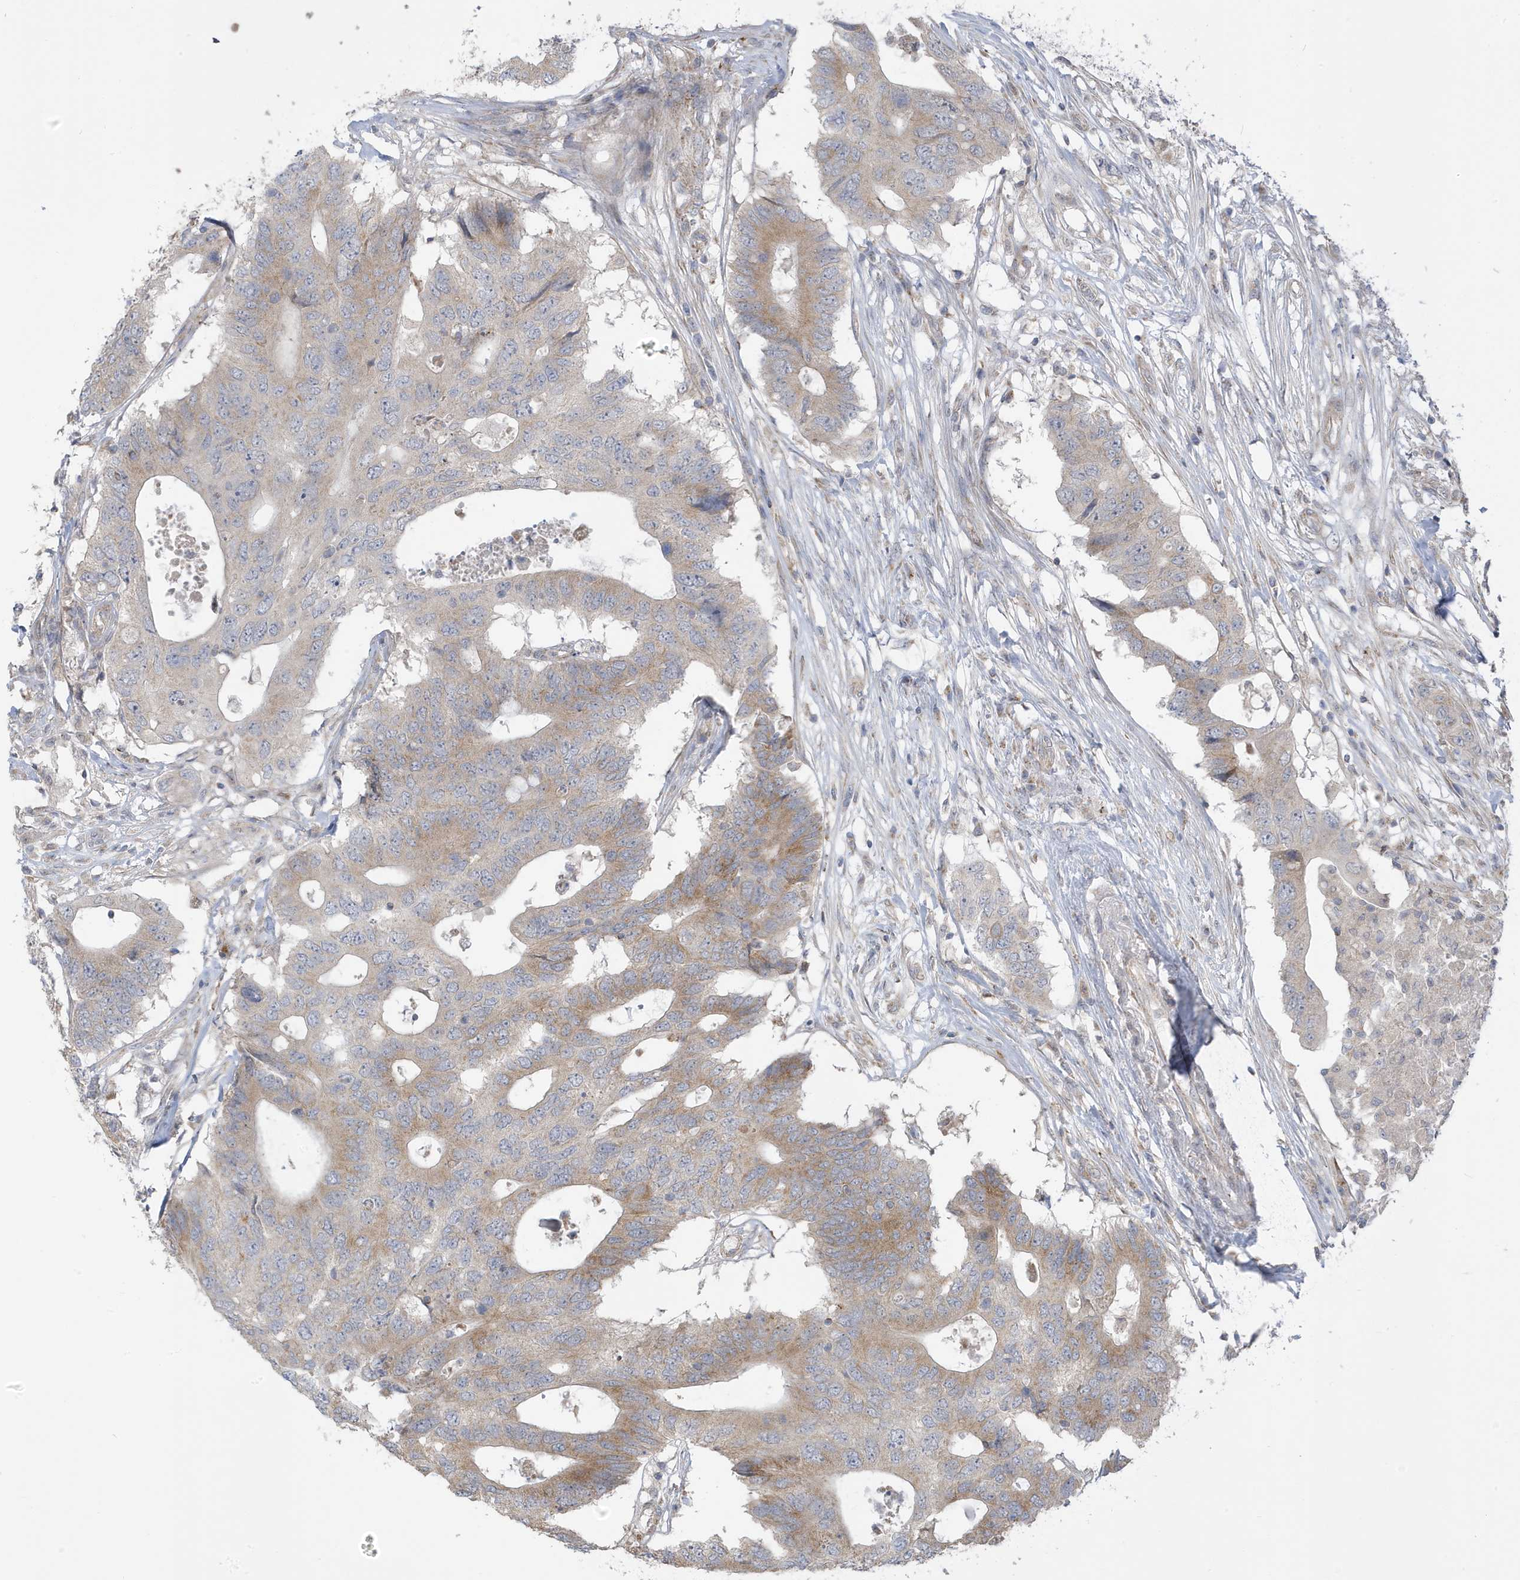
{"staining": {"intensity": "moderate", "quantity": "25%-75%", "location": "cytoplasmic/membranous"}, "tissue": "colorectal cancer", "cell_type": "Tumor cells", "image_type": "cancer", "snomed": [{"axis": "morphology", "description": "Adenocarcinoma, NOS"}, {"axis": "topography", "description": "Colon"}], "caption": "An immunohistochemistry image of neoplastic tissue is shown. Protein staining in brown highlights moderate cytoplasmic/membranous positivity in colorectal adenocarcinoma within tumor cells. The protein is shown in brown color, while the nuclei are stained blue.", "gene": "ATP13A5", "patient": {"sex": "male", "age": 71}}